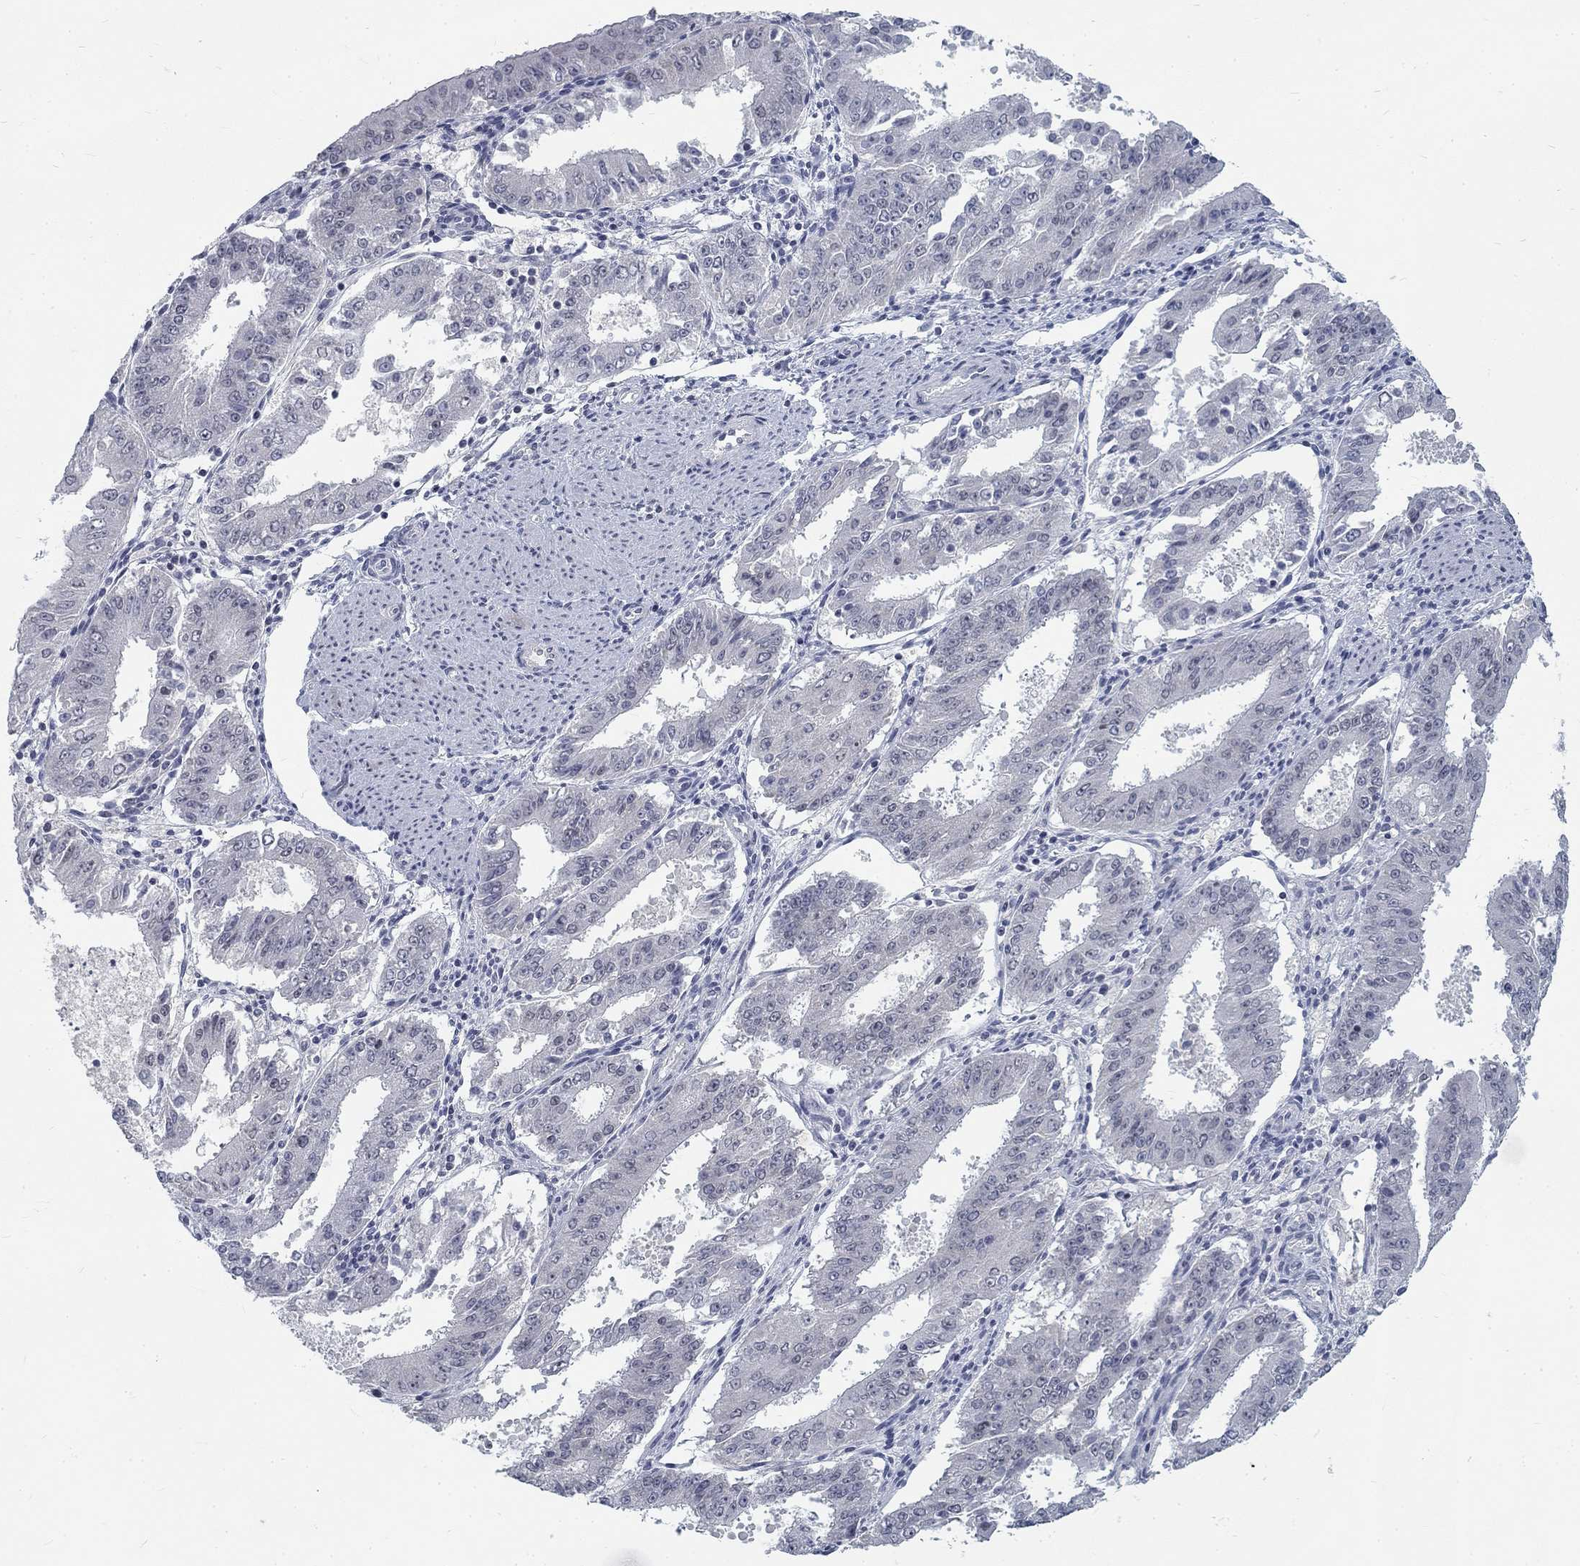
{"staining": {"intensity": "negative", "quantity": "none", "location": "none"}, "tissue": "ovarian cancer", "cell_type": "Tumor cells", "image_type": "cancer", "snomed": [{"axis": "morphology", "description": "Carcinoma, endometroid"}, {"axis": "topography", "description": "Ovary"}], "caption": "DAB immunohistochemical staining of ovarian cancer (endometroid carcinoma) demonstrates no significant expression in tumor cells. (Immunohistochemistry (ihc), brightfield microscopy, high magnification).", "gene": "ATP1A3", "patient": {"sex": "female", "age": 42}}